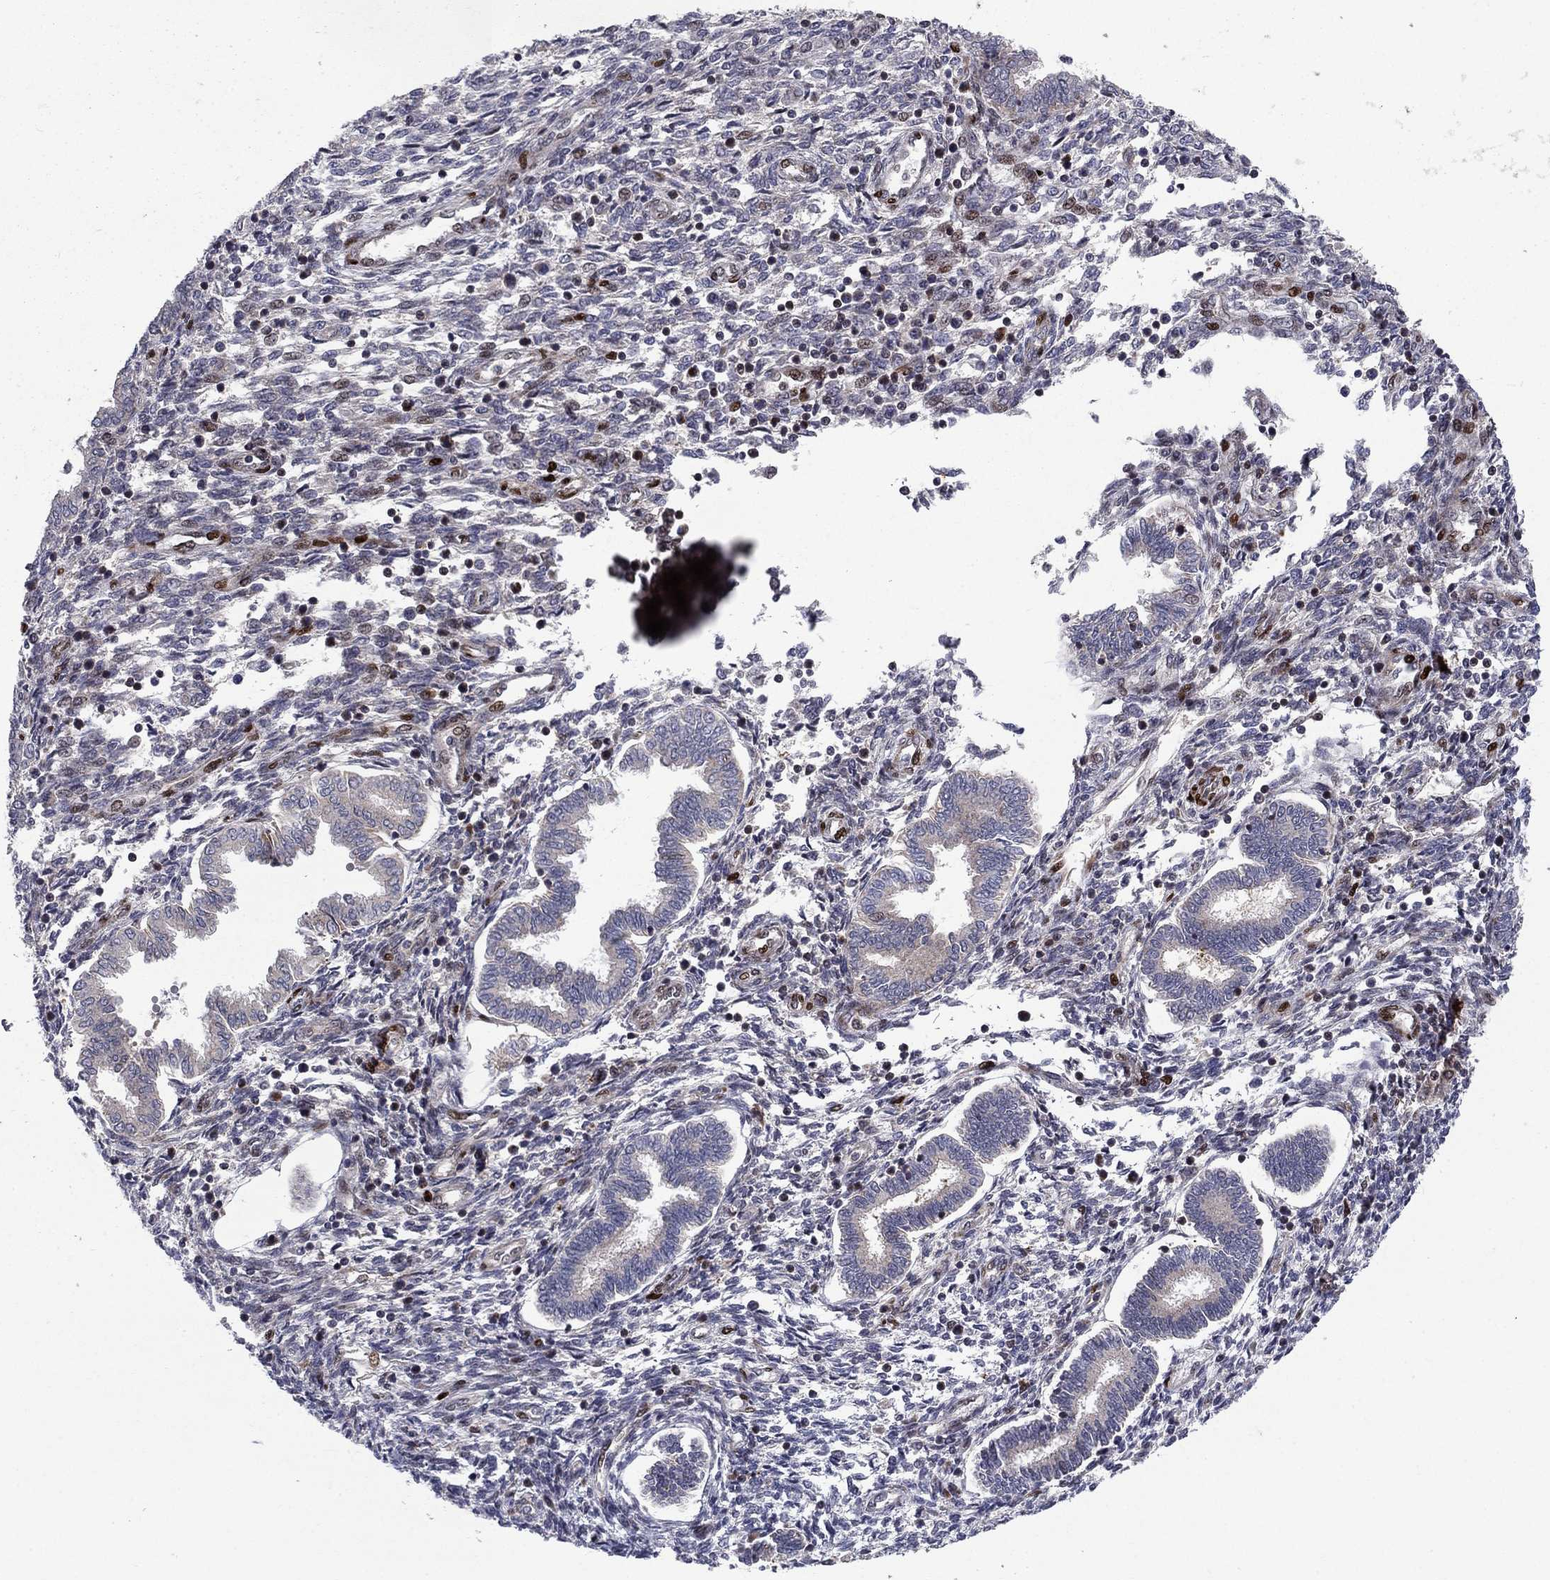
{"staining": {"intensity": "negative", "quantity": "none", "location": "none"}, "tissue": "endometrium", "cell_type": "Cells in endometrial stroma", "image_type": "normal", "snomed": [{"axis": "morphology", "description": "Normal tissue, NOS"}, {"axis": "topography", "description": "Endometrium"}], "caption": "This is an immunohistochemistry micrograph of normal human endometrium. There is no expression in cells in endometrial stroma.", "gene": "MIOS", "patient": {"sex": "female", "age": 42}}